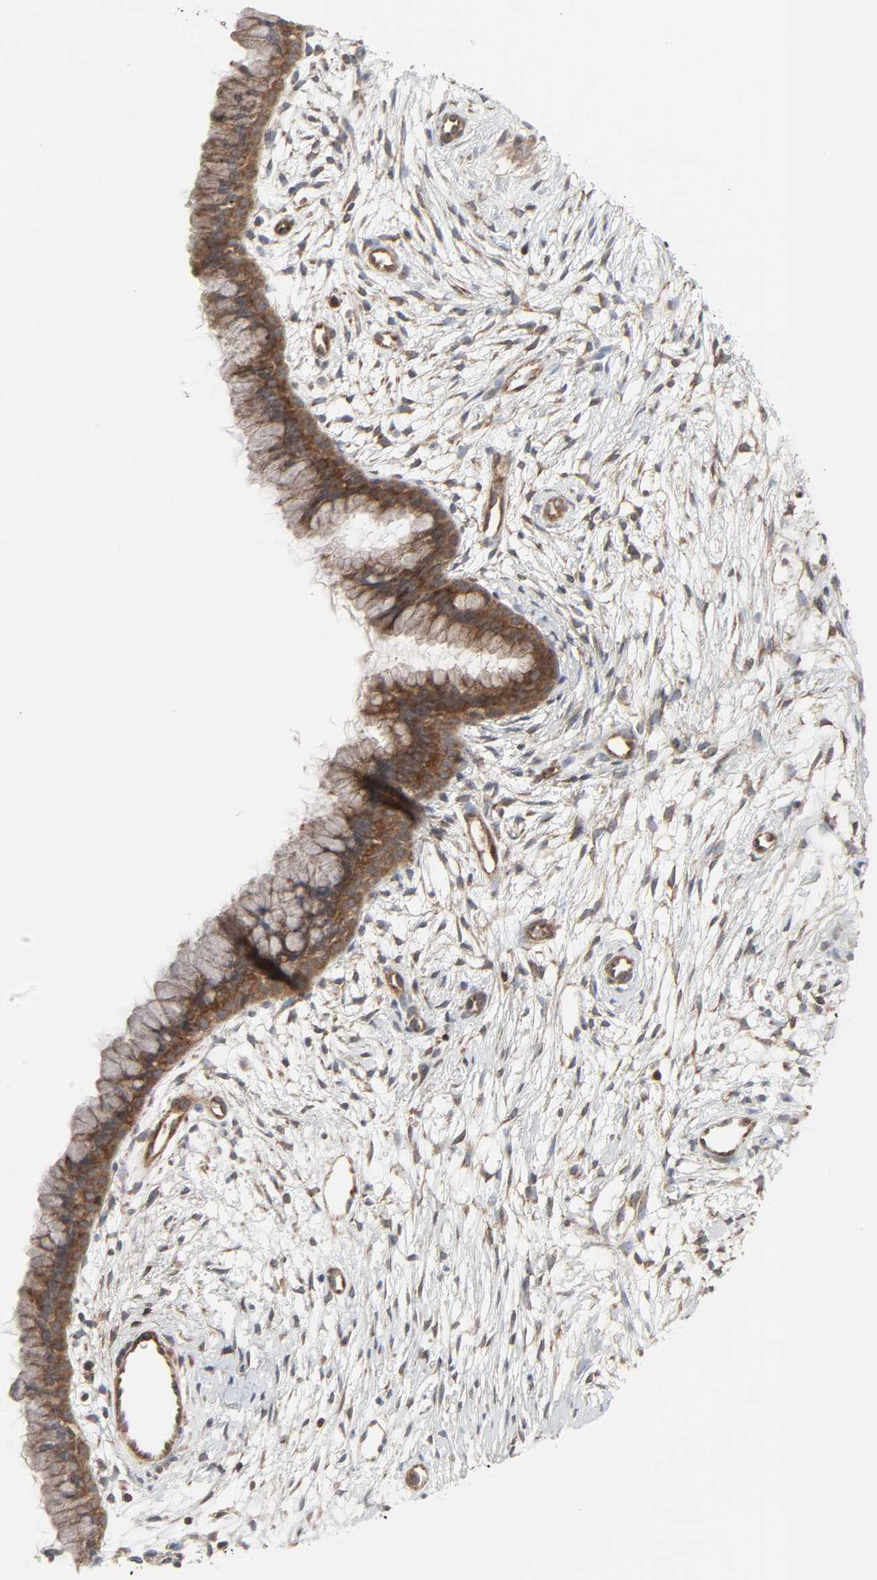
{"staining": {"intensity": "strong", "quantity": ">75%", "location": "cytoplasmic/membranous"}, "tissue": "cervix", "cell_type": "Glandular cells", "image_type": "normal", "snomed": [{"axis": "morphology", "description": "Normal tissue, NOS"}, {"axis": "topography", "description": "Cervix"}], "caption": "High-power microscopy captured an IHC histopathology image of unremarkable cervix, revealing strong cytoplasmic/membranous expression in about >75% of glandular cells. The staining was performed using DAB, with brown indicating positive protein expression. Nuclei are stained blue with hematoxylin.", "gene": "GSK3A", "patient": {"sex": "female", "age": 39}}